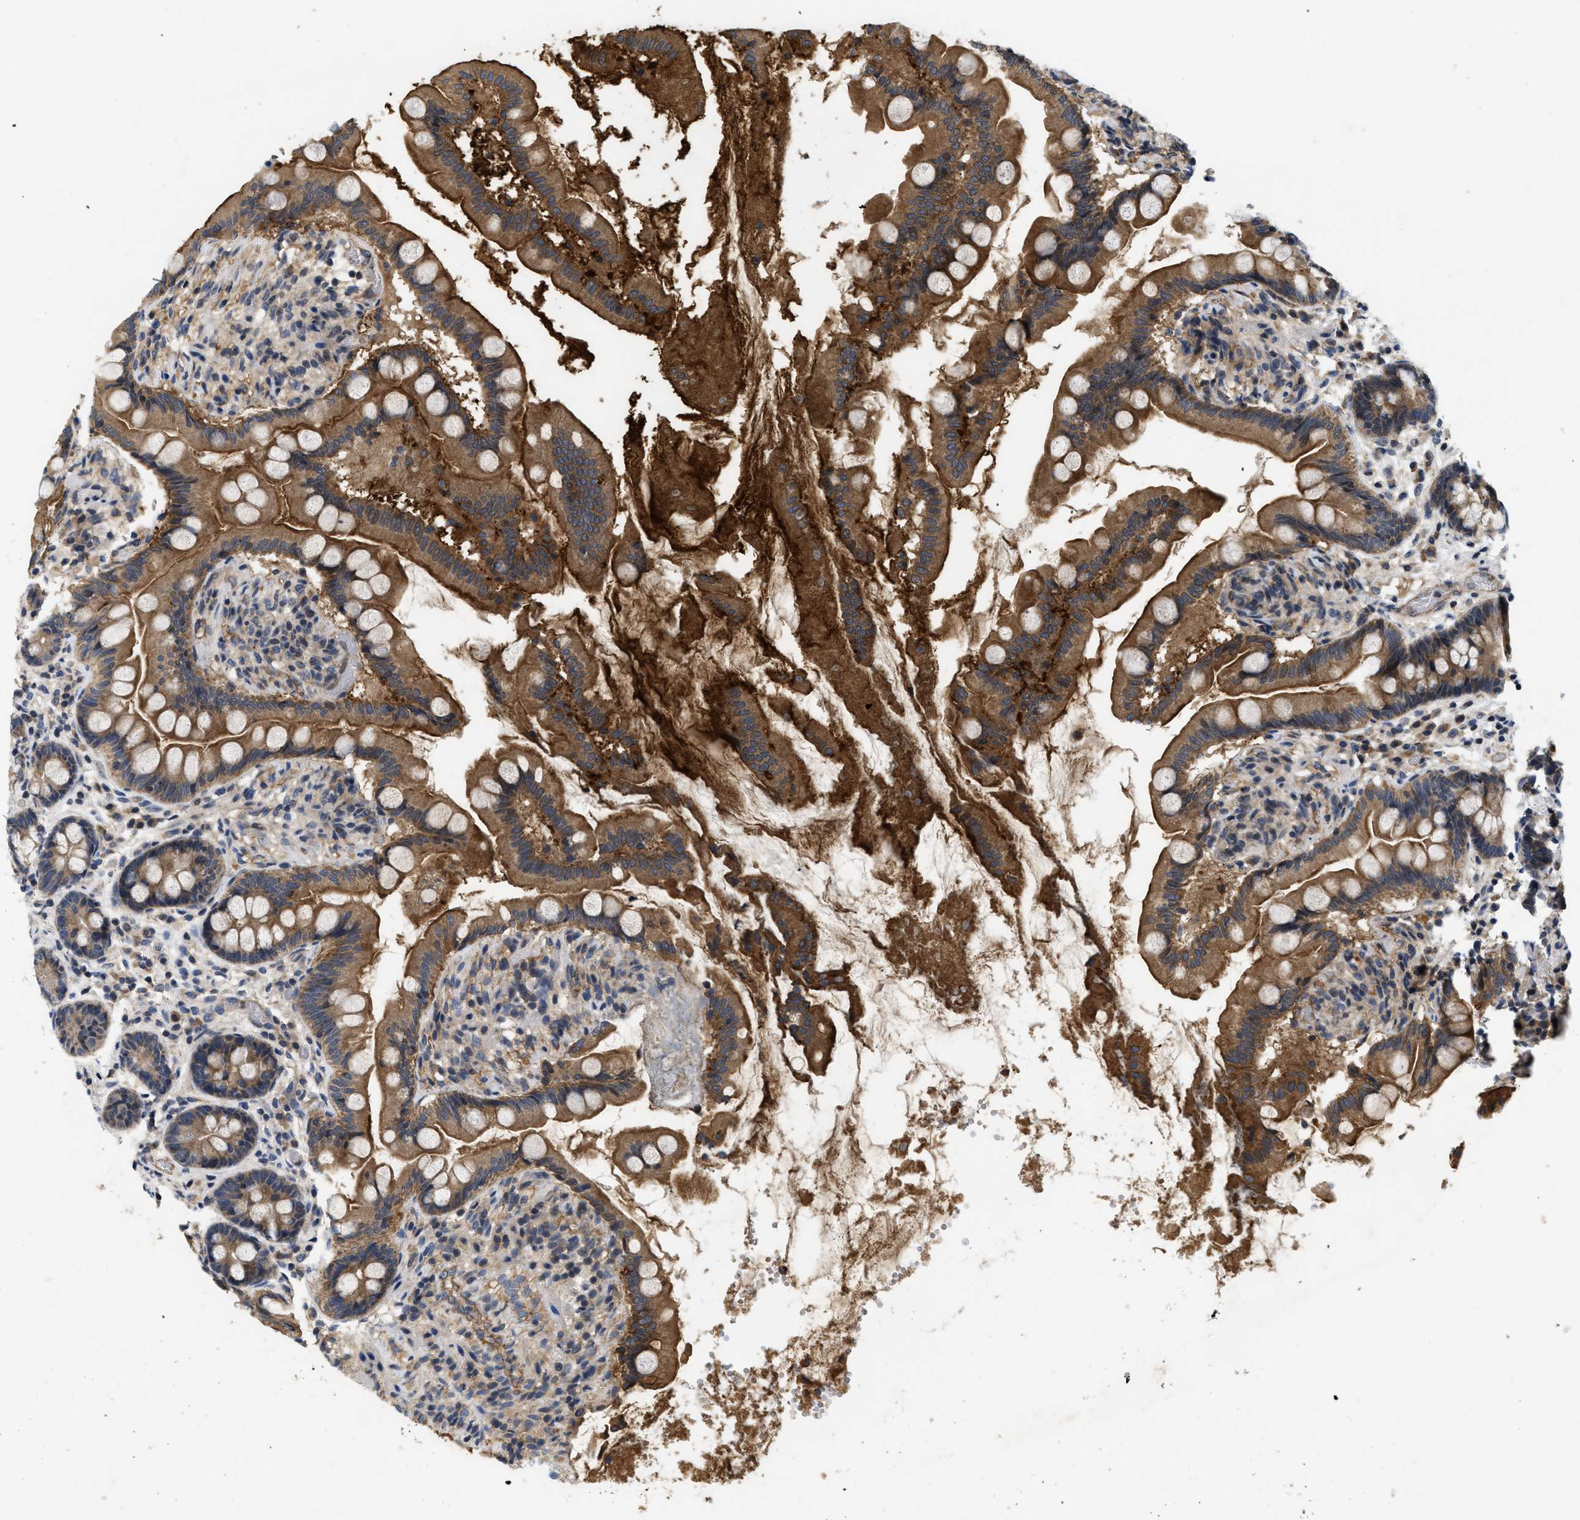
{"staining": {"intensity": "strong", "quantity": ">75%", "location": "cytoplasmic/membranous"}, "tissue": "small intestine", "cell_type": "Glandular cells", "image_type": "normal", "snomed": [{"axis": "morphology", "description": "Normal tissue, NOS"}, {"axis": "topography", "description": "Small intestine"}], "caption": "High-power microscopy captured an immunohistochemistry (IHC) micrograph of normal small intestine, revealing strong cytoplasmic/membranous staining in approximately >75% of glandular cells. (DAB = brown stain, brightfield microscopy at high magnification).", "gene": "HMGCR", "patient": {"sex": "female", "age": 56}}